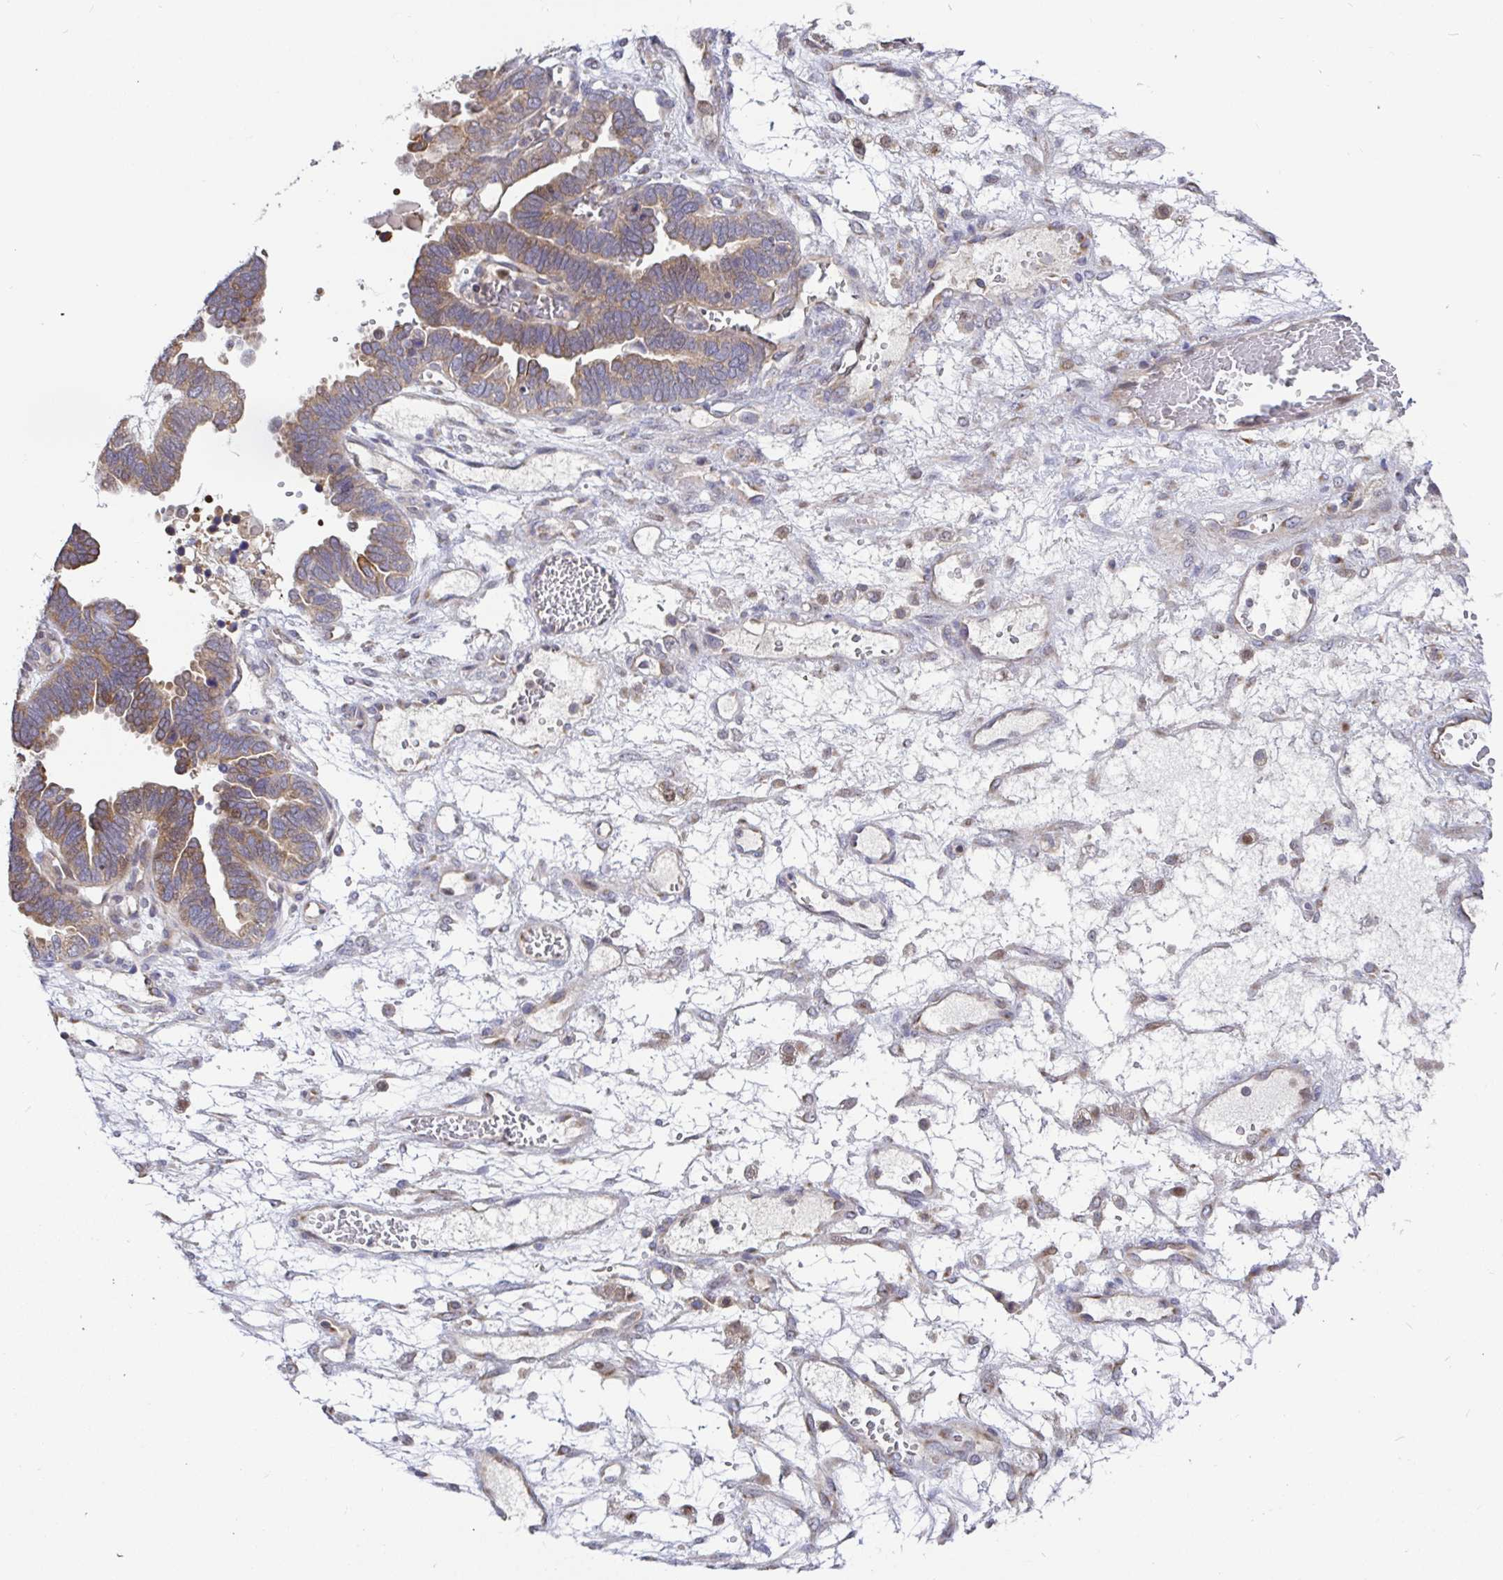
{"staining": {"intensity": "moderate", "quantity": ">75%", "location": "cytoplasmic/membranous"}, "tissue": "ovarian cancer", "cell_type": "Tumor cells", "image_type": "cancer", "snomed": [{"axis": "morphology", "description": "Cystadenocarcinoma, serous, NOS"}, {"axis": "topography", "description": "Ovary"}], "caption": "Protein staining of ovarian cancer (serous cystadenocarcinoma) tissue demonstrates moderate cytoplasmic/membranous expression in about >75% of tumor cells. (DAB IHC with brightfield microscopy, high magnification).", "gene": "ELP1", "patient": {"sex": "female", "age": 51}}